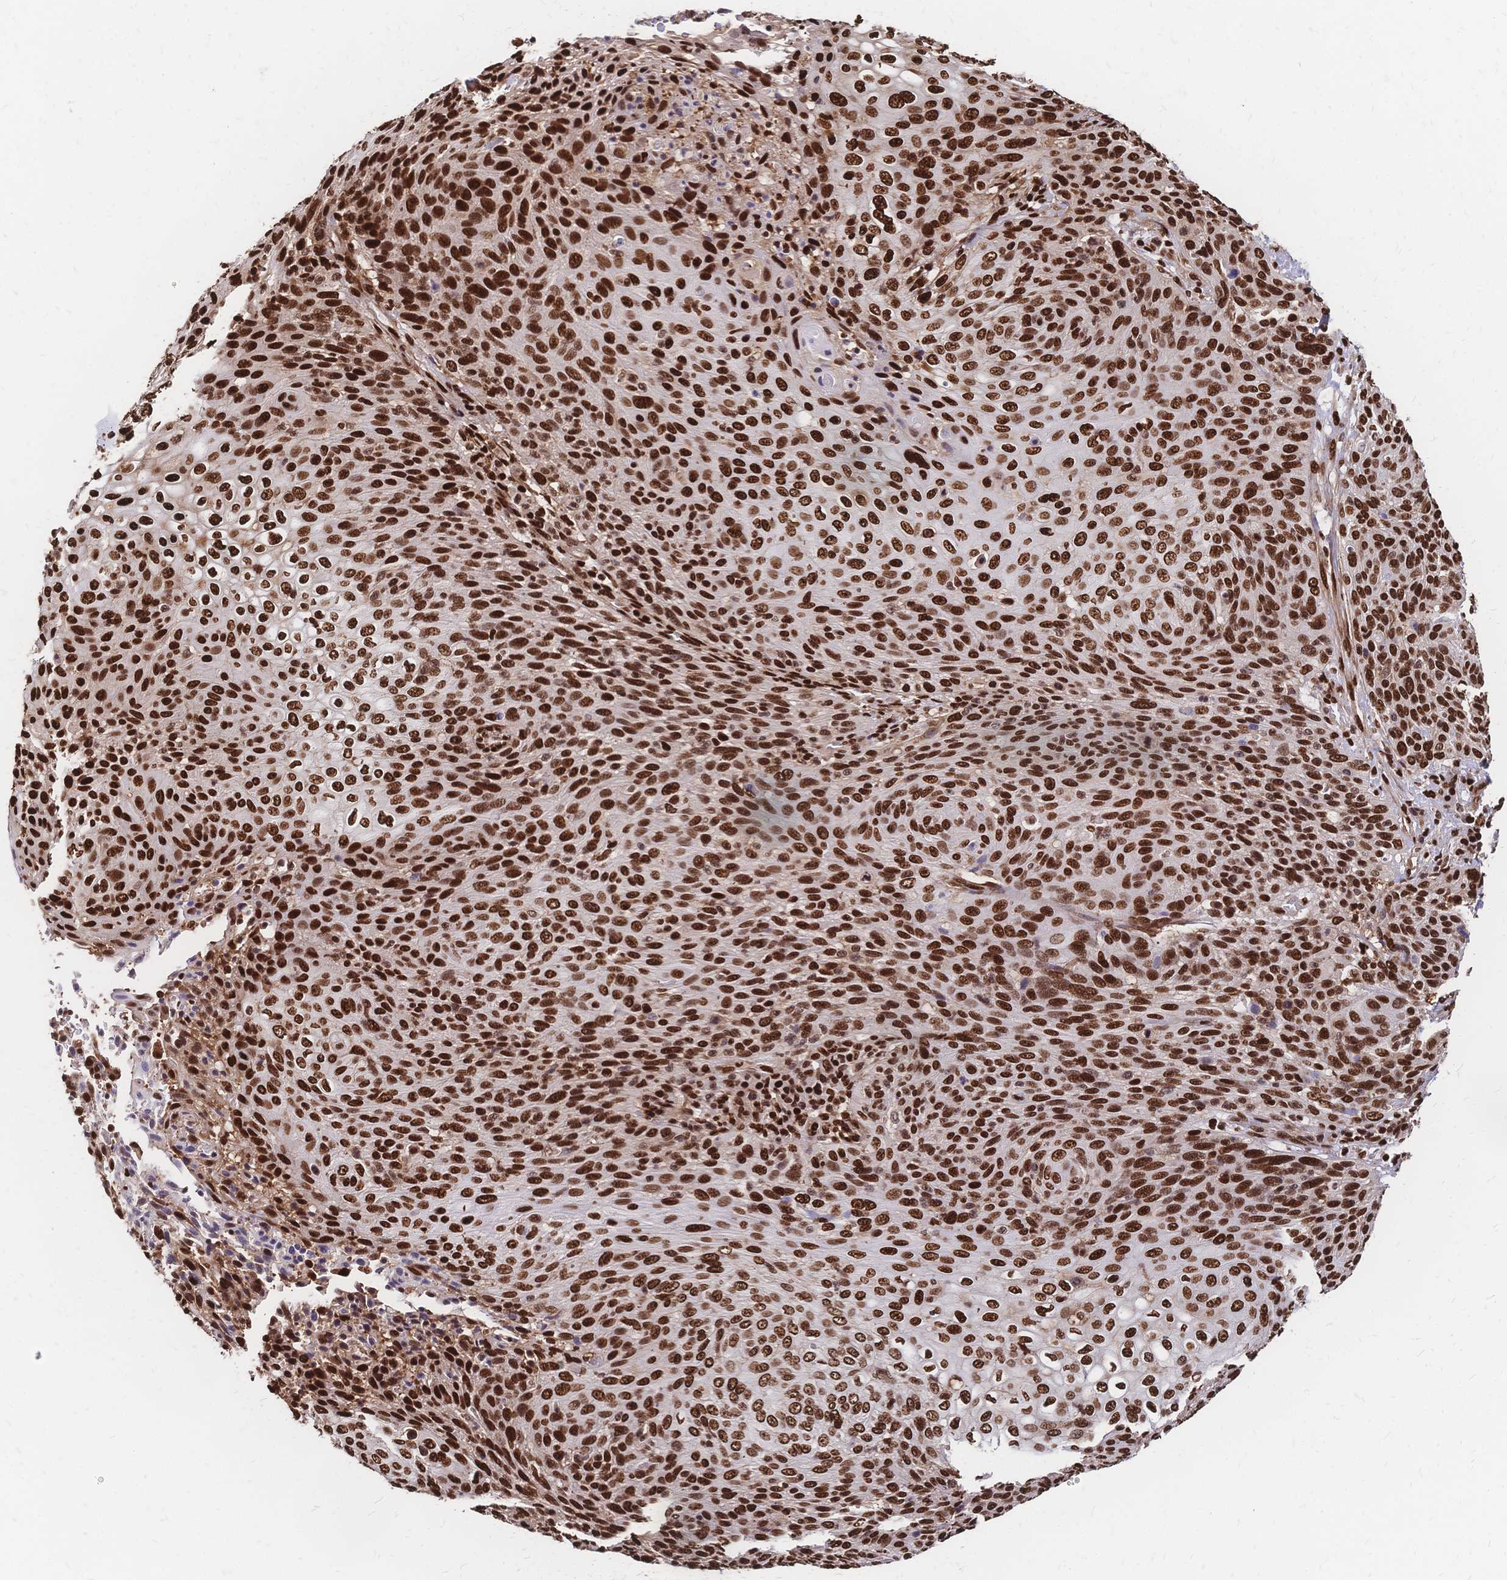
{"staining": {"intensity": "strong", "quantity": ">75%", "location": "nuclear"}, "tissue": "cervical cancer", "cell_type": "Tumor cells", "image_type": "cancer", "snomed": [{"axis": "morphology", "description": "Squamous cell carcinoma, NOS"}, {"axis": "topography", "description": "Cervix"}], "caption": "Immunohistochemistry (DAB) staining of human cervical cancer exhibits strong nuclear protein positivity in approximately >75% of tumor cells.", "gene": "HDGF", "patient": {"sex": "female", "age": 31}}